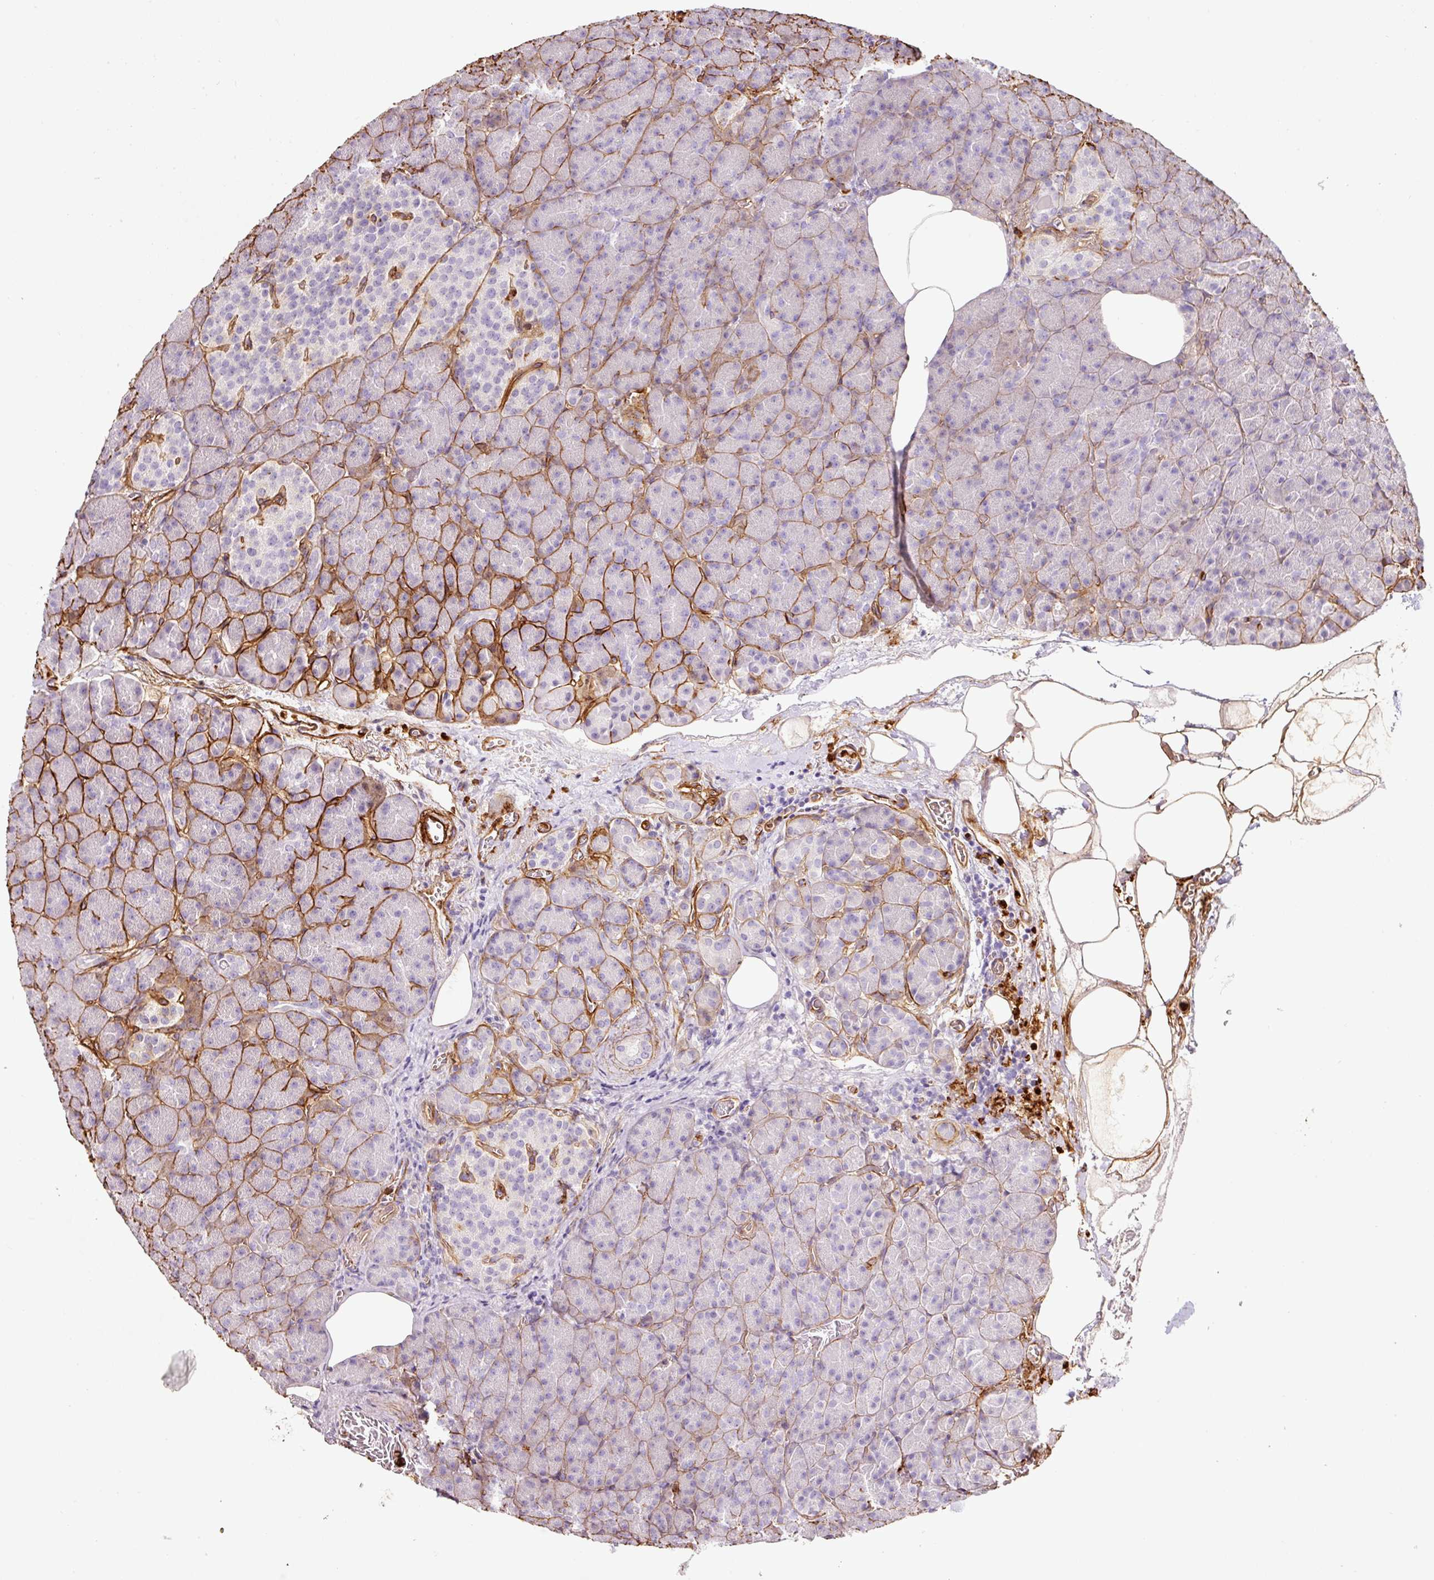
{"staining": {"intensity": "moderate", "quantity": "<25%", "location": "cytoplasmic/membranous"}, "tissue": "pancreas", "cell_type": "Exocrine glandular cells", "image_type": "normal", "snomed": [{"axis": "morphology", "description": "Normal tissue, NOS"}, {"axis": "topography", "description": "Pancreas"}], "caption": "Benign pancreas was stained to show a protein in brown. There is low levels of moderate cytoplasmic/membranous positivity in about <25% of exocrine glandular cells. Nuclei are stained in blue.", "gene": "LOXL4", "patient": {"sex": "female", "age": 74}}